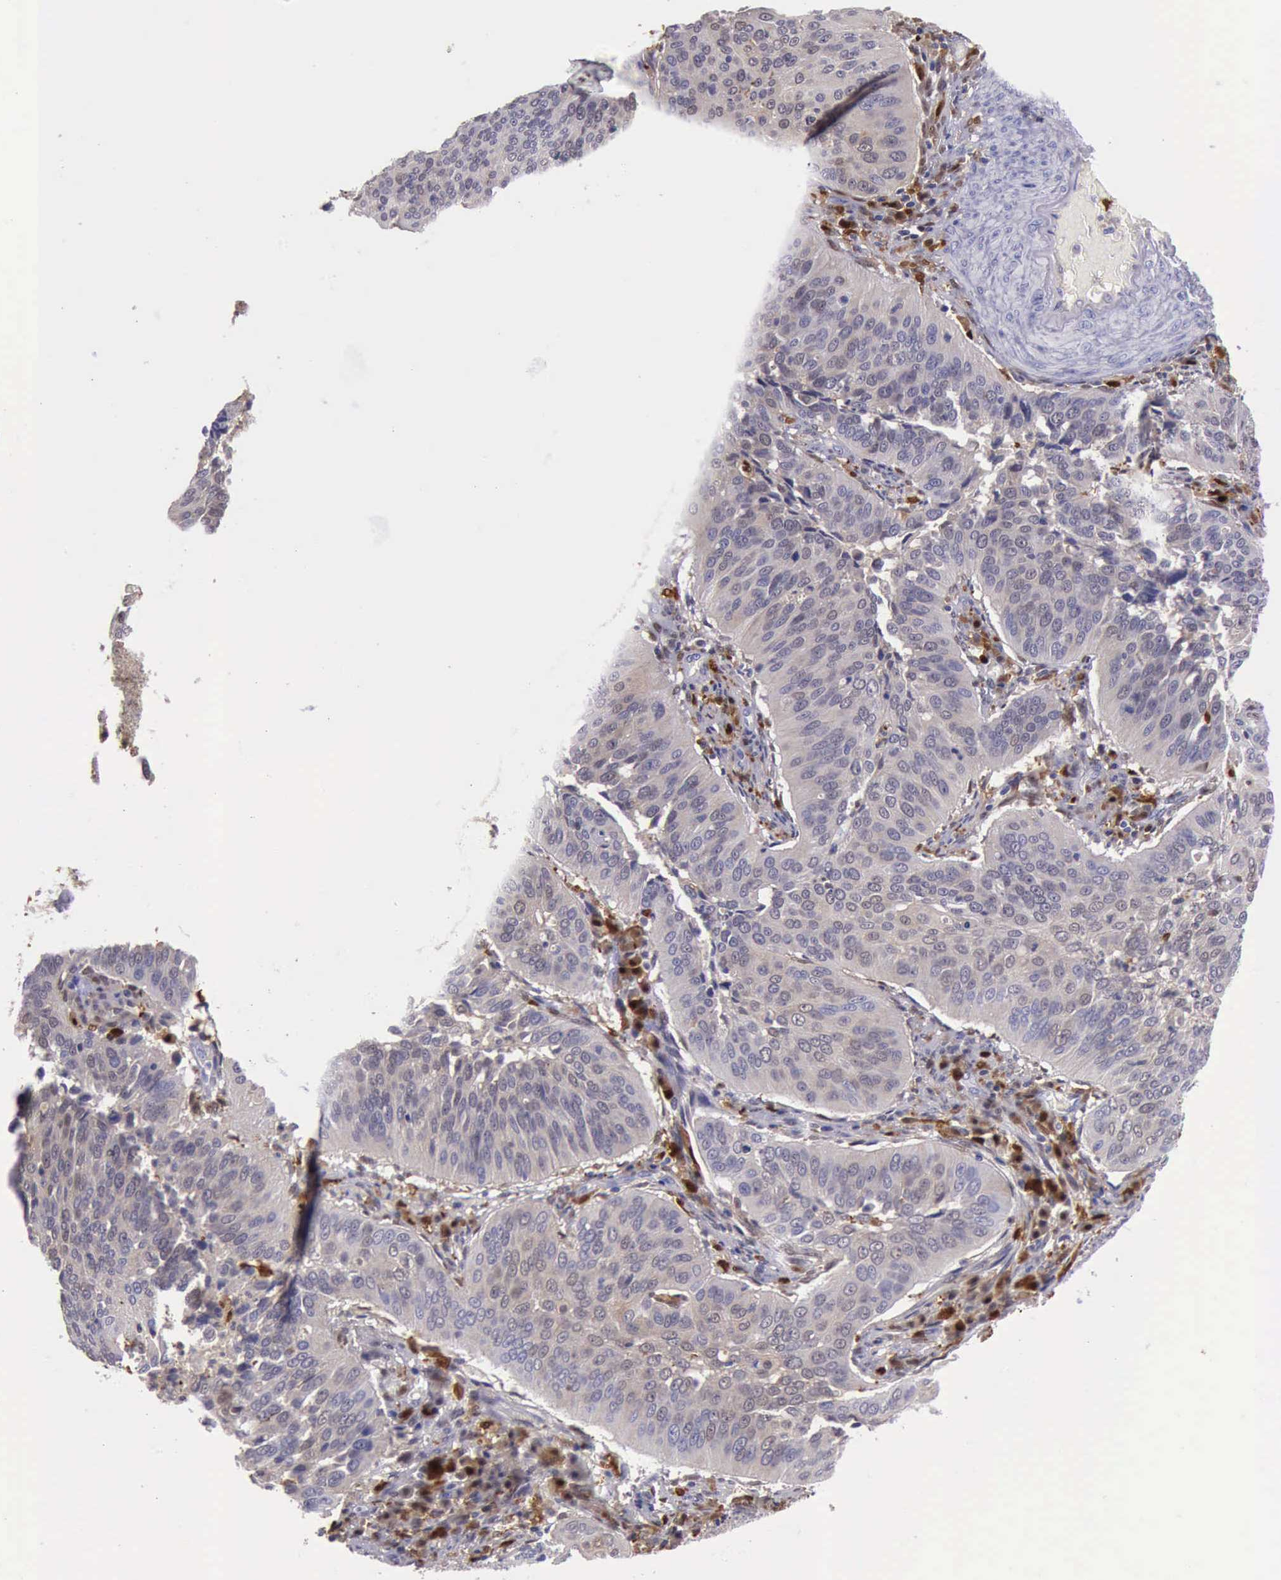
{"staining": {"intensity": "weak", "quantity": "<25%", "location": "cytoplasmic/membranous,nuclear"}, "tissue": "cervical cancer", "cell_type": "Tumor cells", "image_type": "cancer", "snomed": [{"axis": "morphology", "description": "Squamous cell carcinoma, NOS"}, {"axis": "topography", "description": "Cervix"}], "caption": "The image displays no significant positivity in tumor cells of squamous cell carcinoma (cervical).", "gene": "TYMP", "patient": {"sex": "female", "age": 39}}